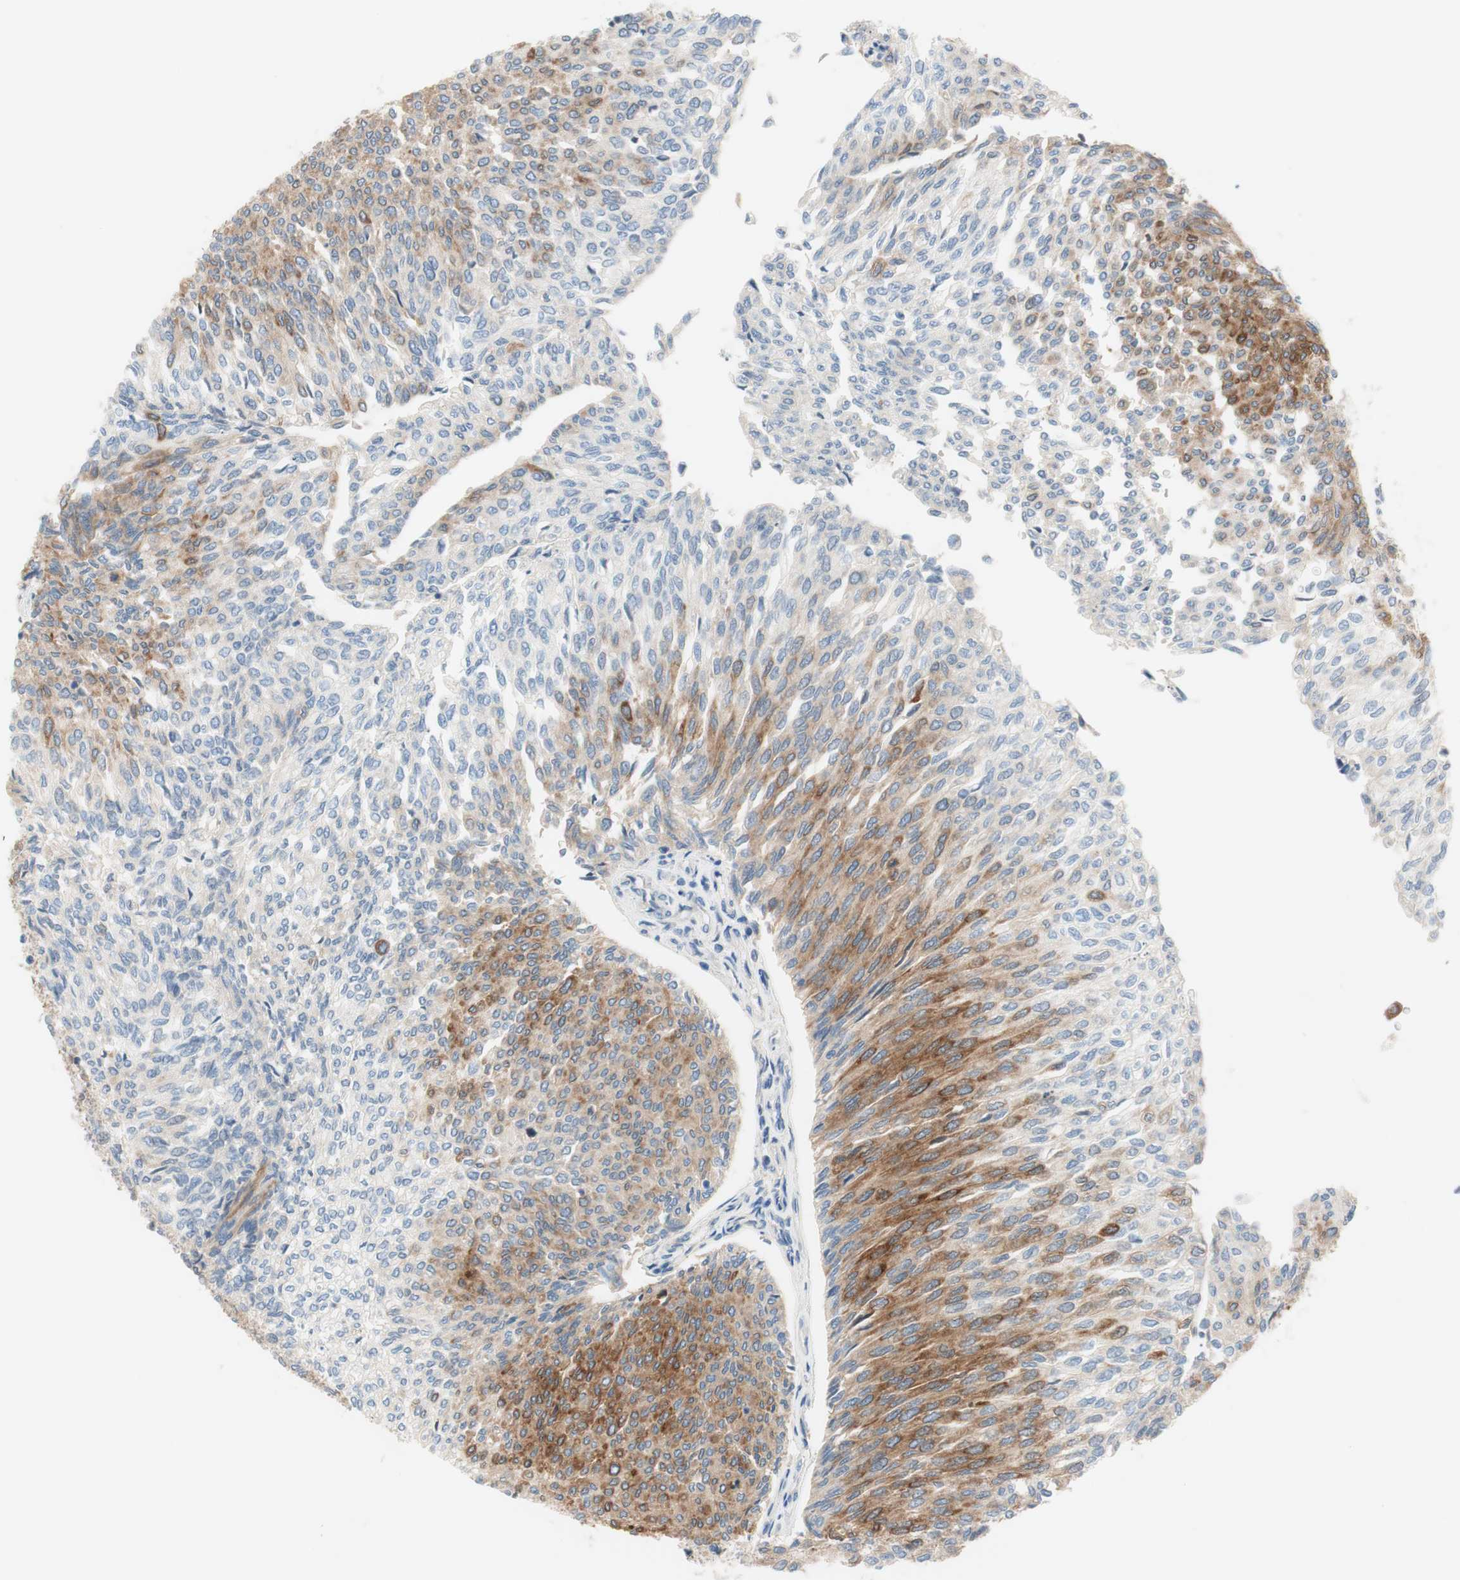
{"staining": {"intensity": "moderate", "quantity": "25%-75%", "location": "cytoplasmic/membranous"}, "tissue": "urothelial cancer", "cell_type": "Tumor cells", "image_type": "cancer", "snomed": [{"axis": "morphology", "description": "Urothelial carcinoma, Low grade"}, {"axis": "topography", "description": "Urinary bladder"}], "caption": "Protein staining of low-grade urothelial carcinoma tissue demonstrates moderate cytoplasmic/membranous expression in approximately 25%-75% of tumor cells. The staining was performed using DAB (3,3'-diaminobenzidine), with brown indicating positive protein expression. Nuclei are stained blue with hematoxylin.", "gene": "FDFT1", "patient": {"sex": "female", "age": 79}}